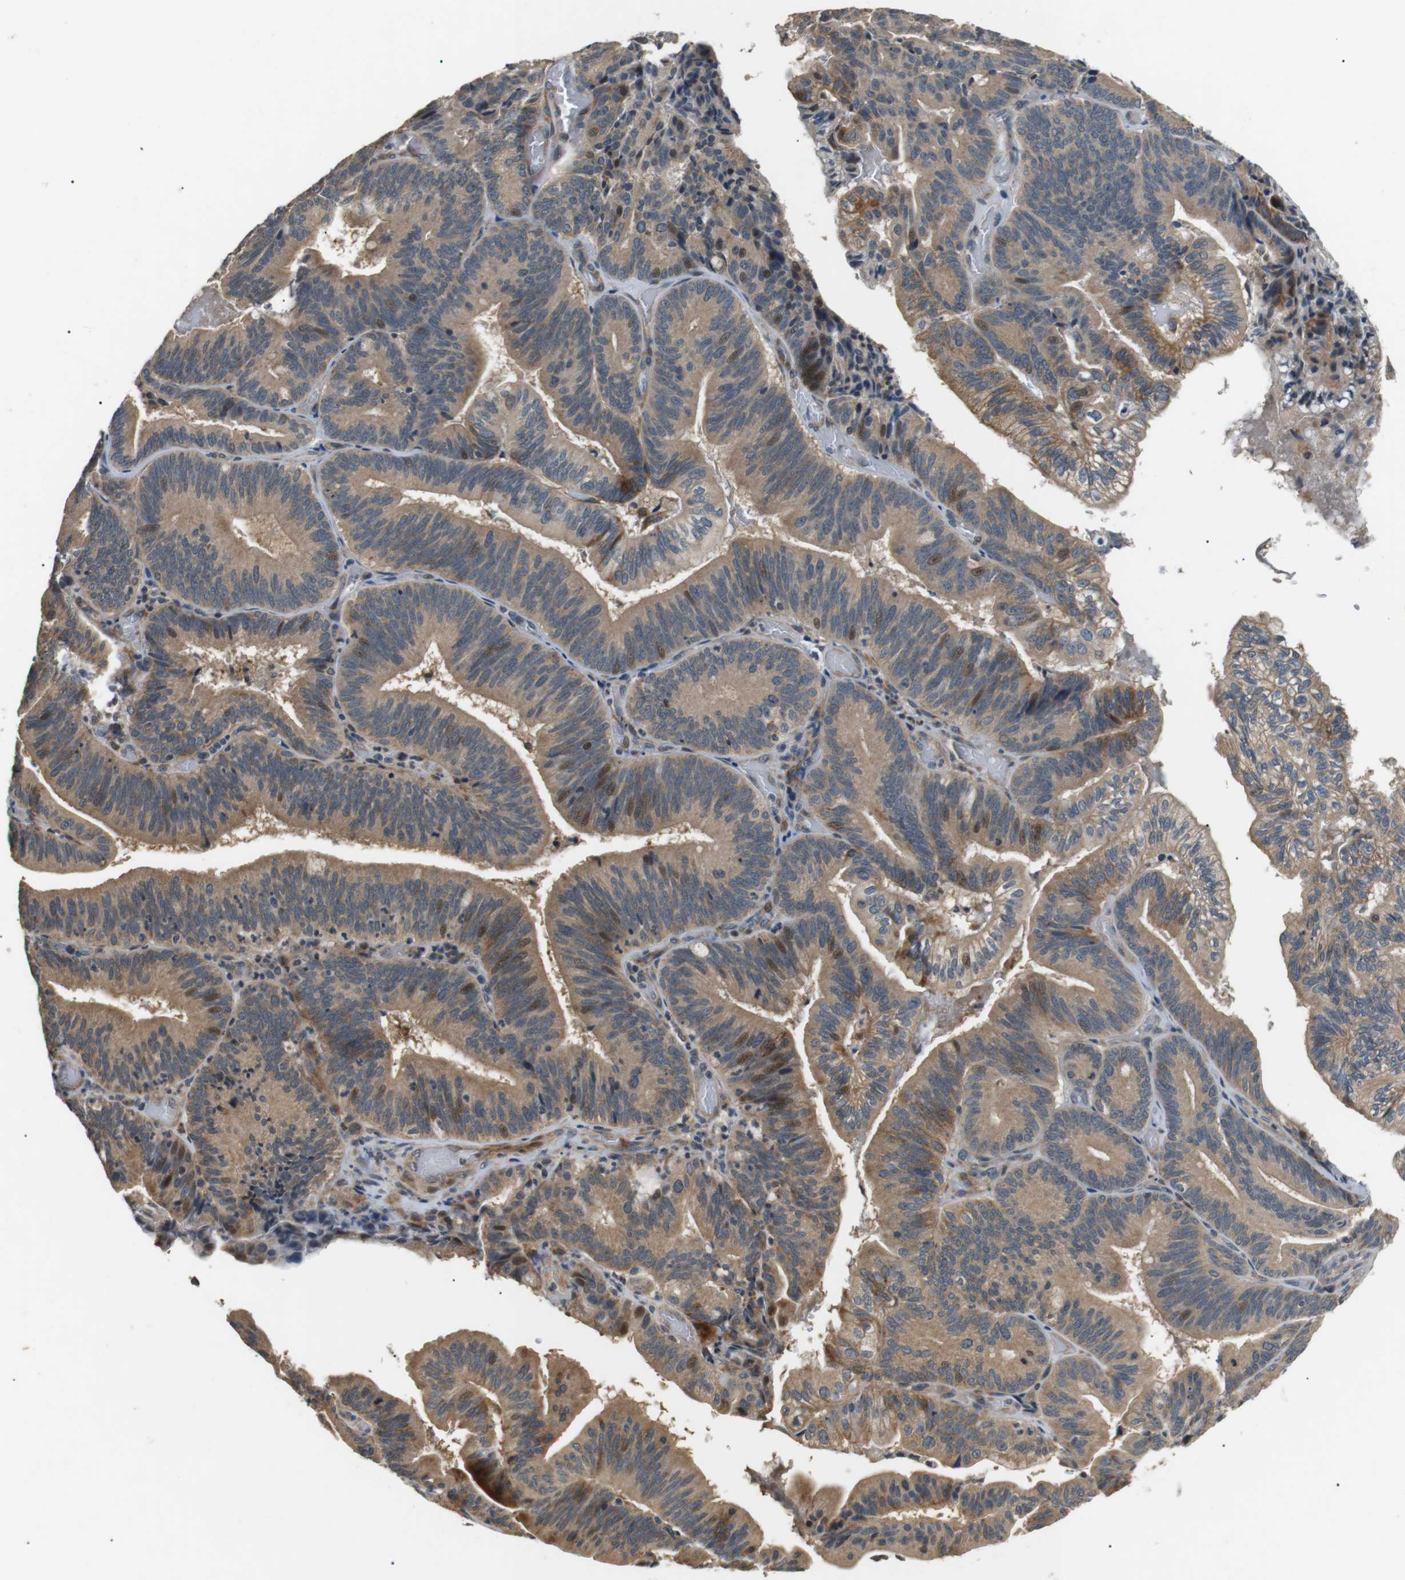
{"staining": {"intensity": "moderate", "quantity": ">75%", "location": "cytoplasmic/membranous"}, "tissue": "pancreatic cancer", "cell_type": "Tumor cells", "image_type": "cancer", "snomed": [{"axis": "morphology", "description": "Adenocarcinoma, NOS"}, {"axis": "topography", "description": "Pancreas"}], "caption": "High-power microscopy captured an immunohistochemistry image of pancreatic cancer, revealing moderate cytoplasmic/membranous expression in about >75% of tumor cells. Nuclei are stained in blue.", "gene": "HSPA13", "patient": {"sex": "male", "age": 82}}